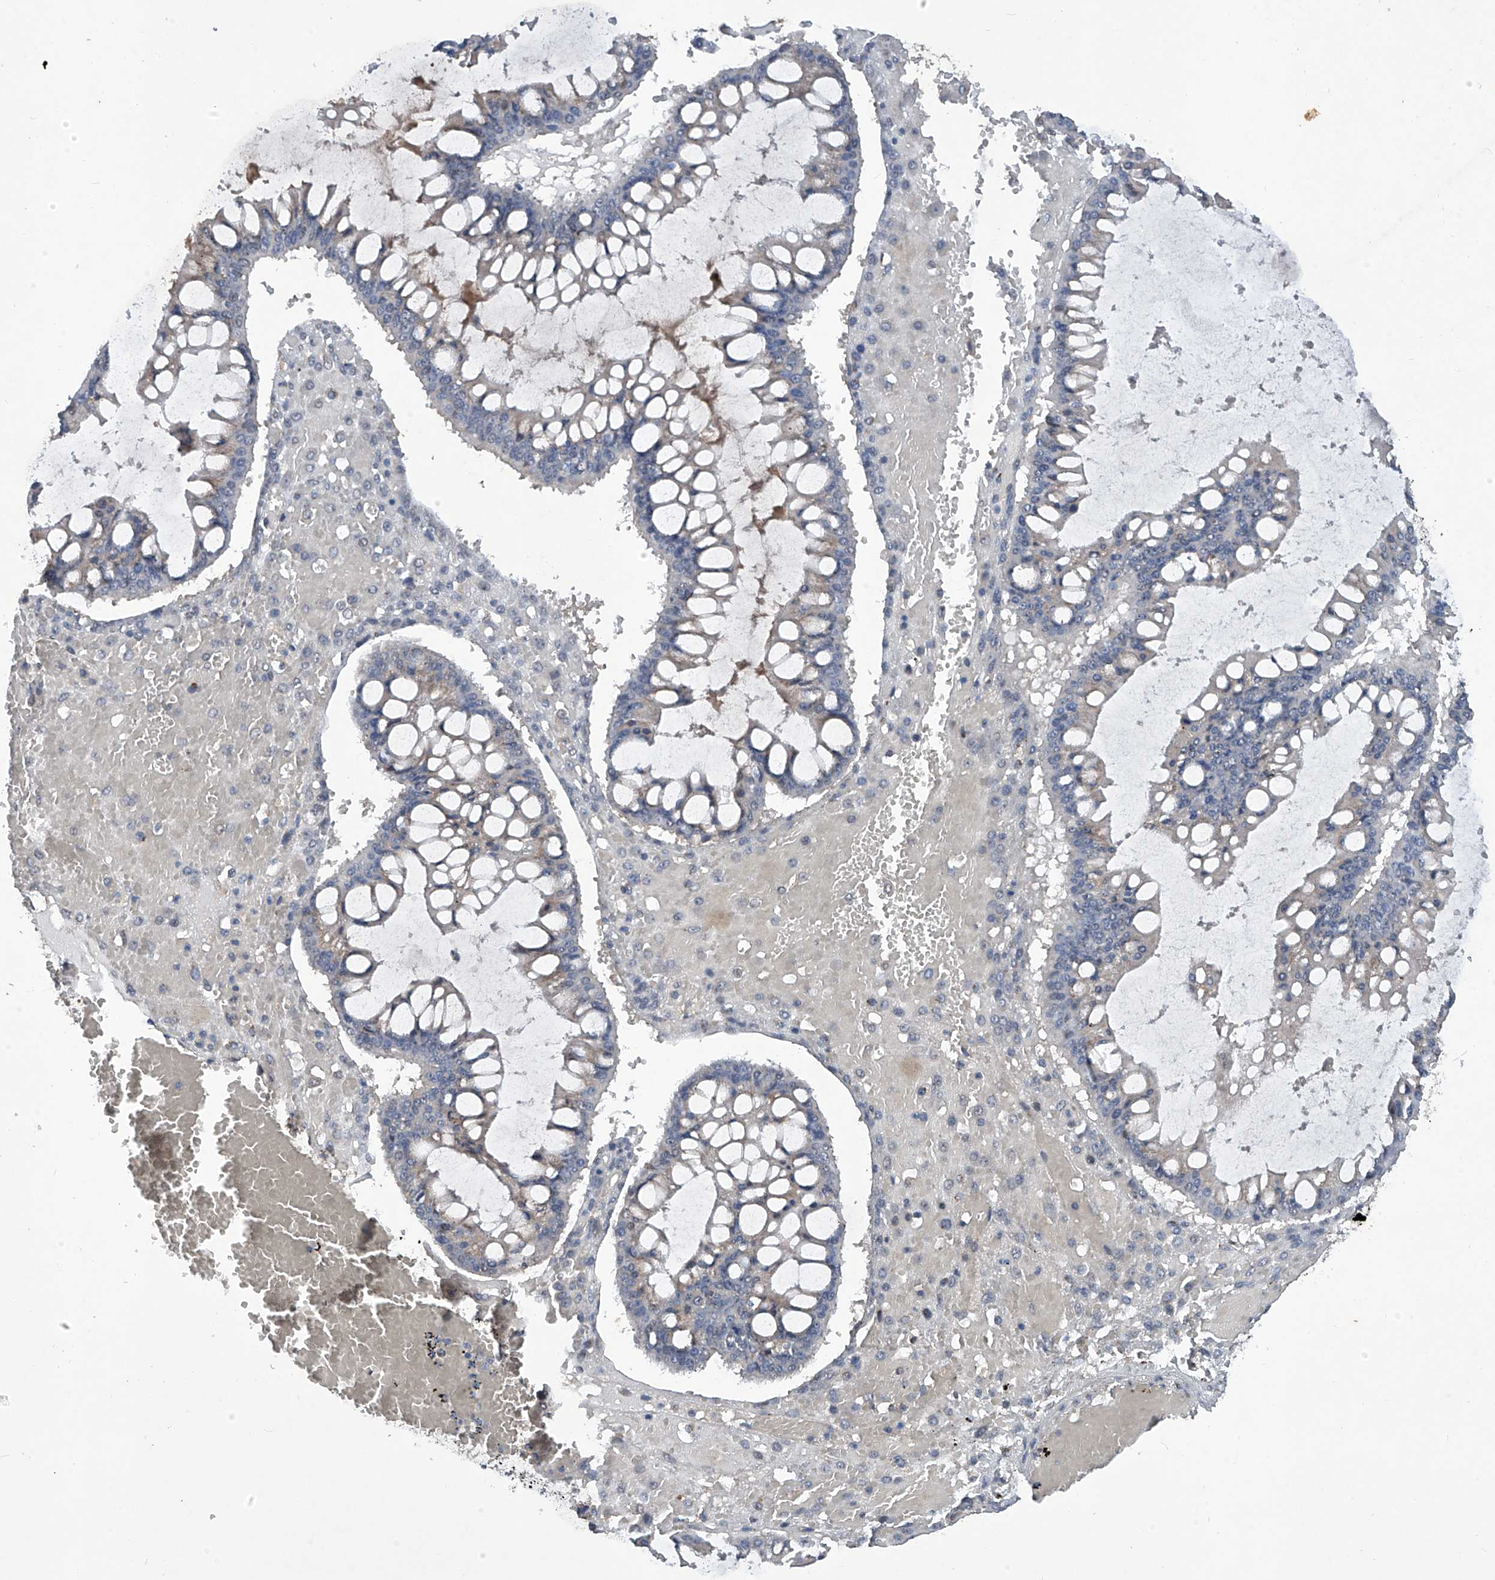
{"staining": {"intensity": "negative", "quantity": "none", "location": "none"}, "tissue": "ovarian cancer", "cell_type": "Tumor cells", "image_type": "cancer", "snomed": [{"axis": "morphology", "description": "Cystadenocarcinoma, mucinous, NOS"}, {"axis": "topography", "description": "Ovary"}], "caption": "Photomicrograph shows no significant protein staining in tumor cells of ovarian cancer.", "gene": "PCSK5", "patient": {"sex": "female", "age": 73}}